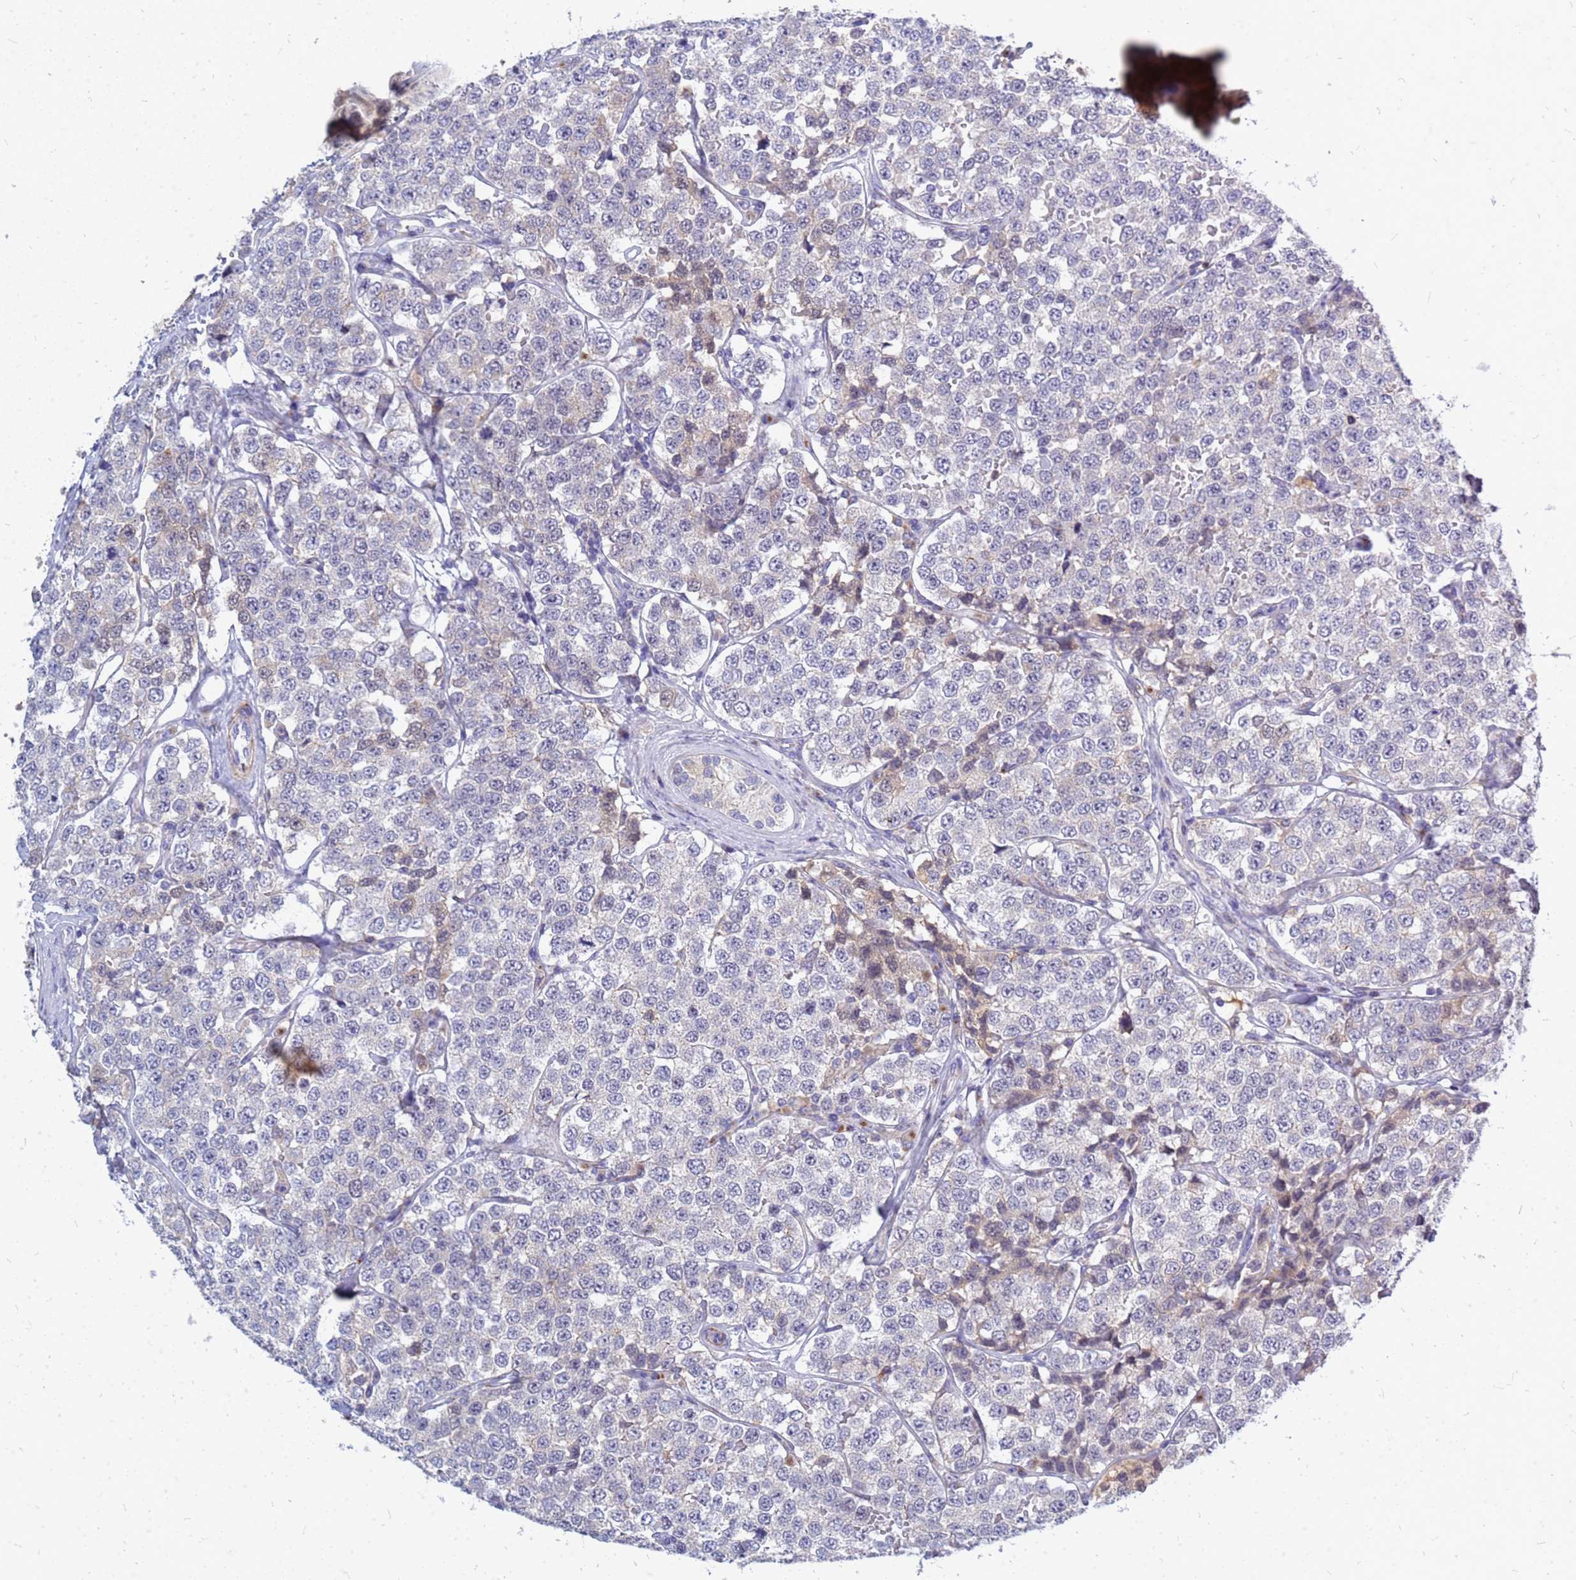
{"staining": {"intensity": "negative", "quantity": "none", "location": "none"}, "tissue": "testis cancer", "cell_type": "Tumor cells", "image_type": "cancer", "snomed": [{"axis": "morphology", "description": "Seminoma, NOS"}, {"axis": "topography", "description": "Testis"}], "caption": "Tumor cells show no significant positivity in seminoma (testis).", "gene": "SRGAP3", "patient": {"sex": "male", "age": 34}}